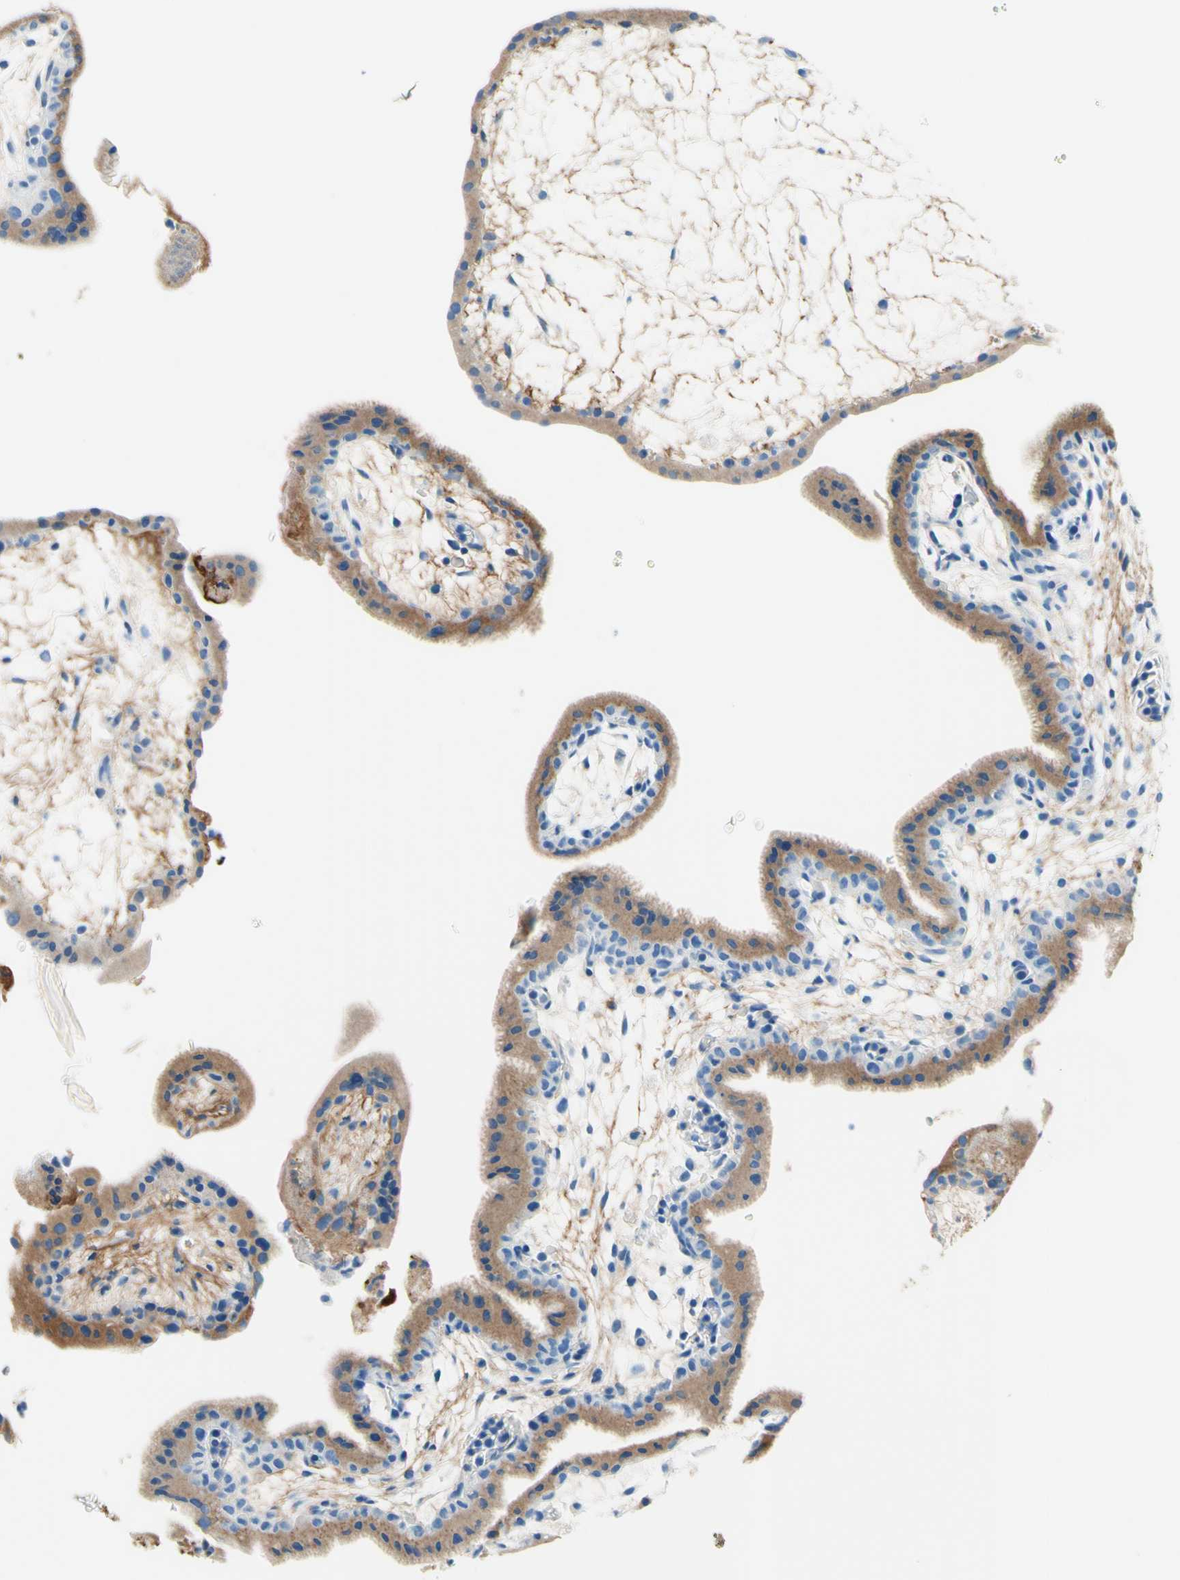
{"staining": {"intensity": "weak", "quantity": "25%-75%", "location": "cytoplasmic/membranous"}, "tissue": "placenta", "cell_type": "Trophoblastic cells", "image_type": "normal", "snomed": [{"axis": "morphology", "description": "Normal tissue, NOS"}, {"axis": "topography", "description": "Placenta"}], "caption": "The immunohistochemical stain highlights weak cytoplasmic/membranous expression in trophoblastic cells of benign placenta.", "gene": "MFAP5", "patient": {"sex": "female", "age": 35}}